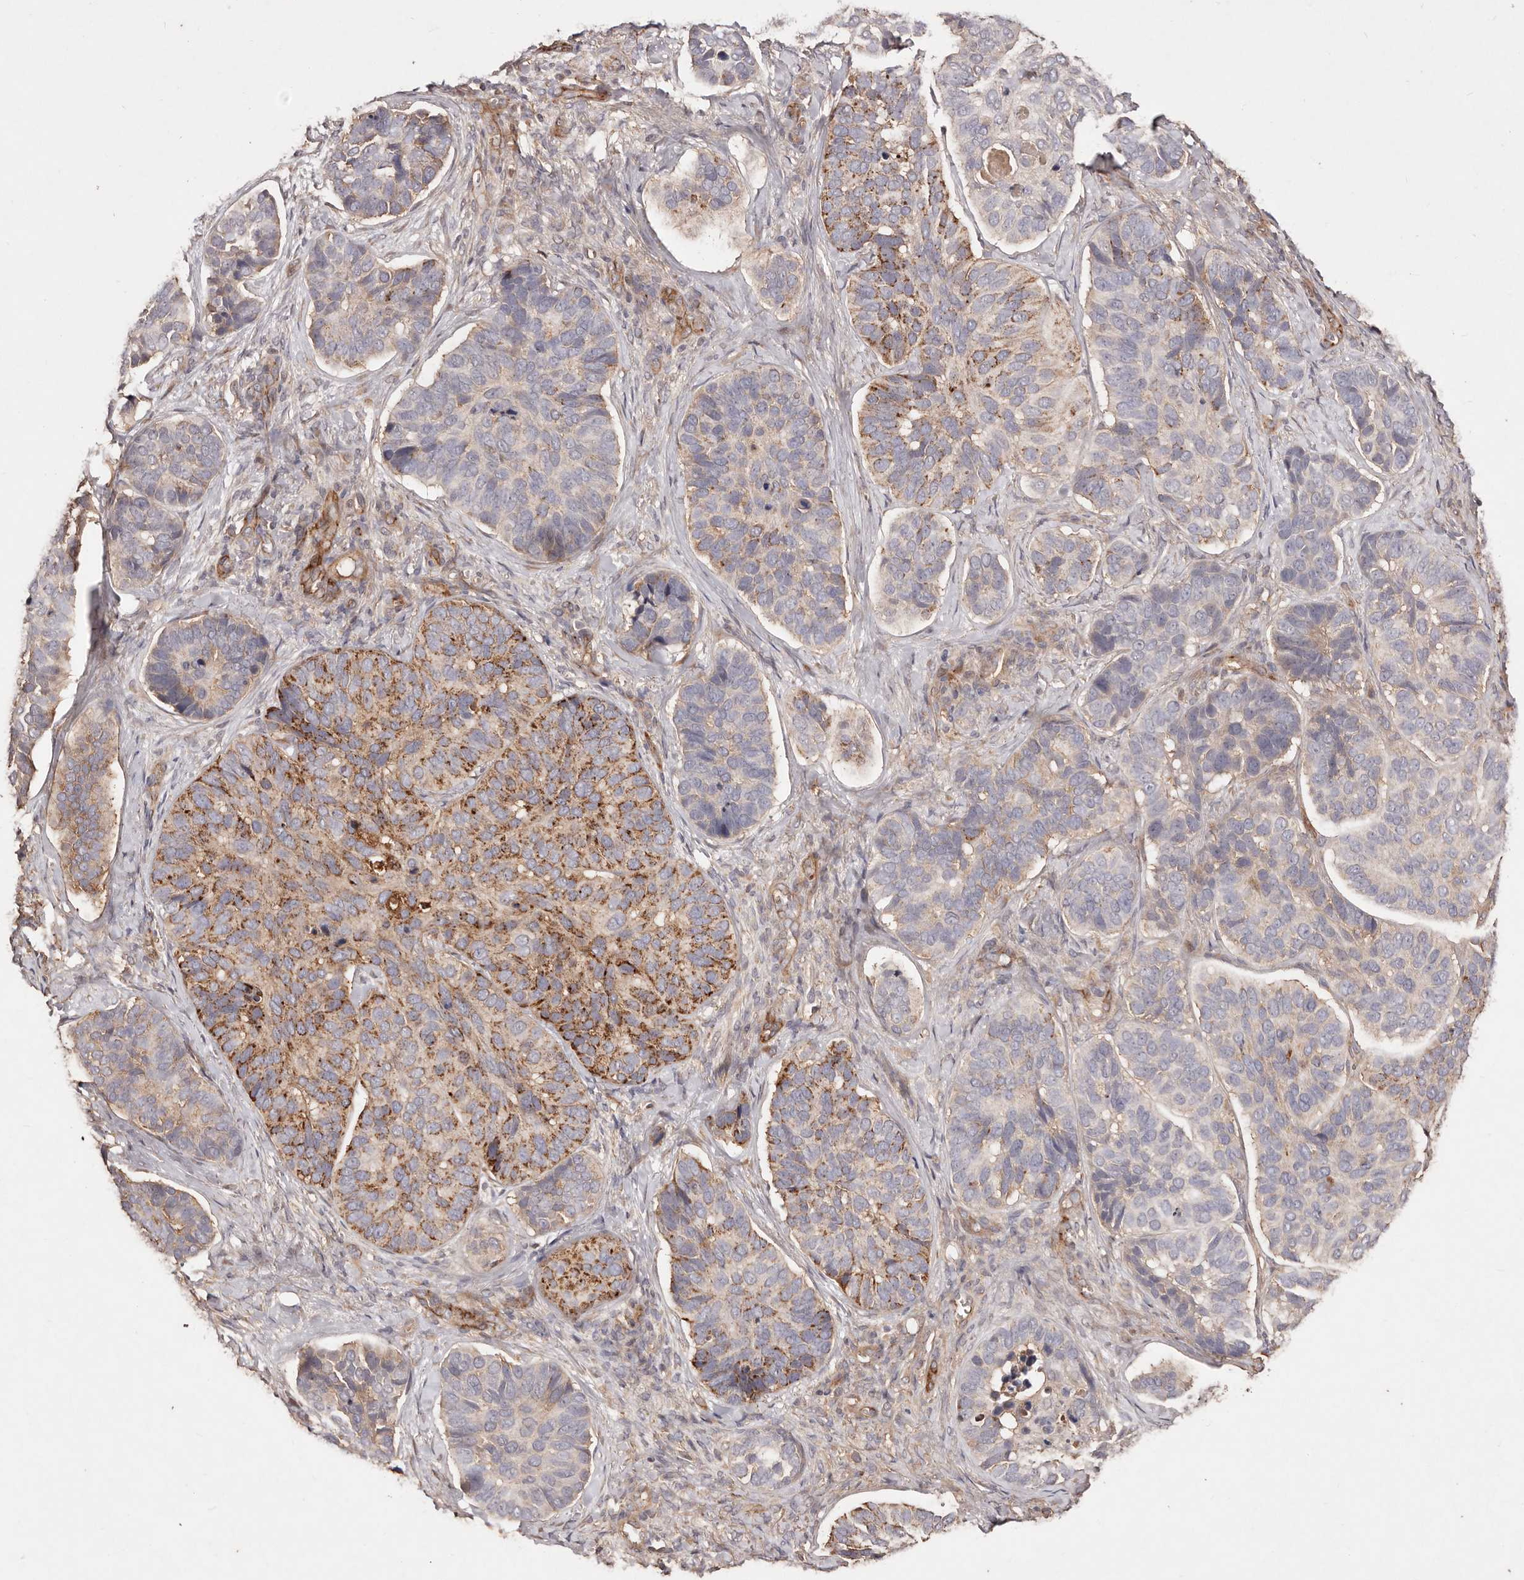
{"staining": {"intensity": "moderate", "quantity": "25%-75%", "location": "cytoplasmic/membranous"}, "tissue": "skin cancer", "cell_type": "Tumor cells", "image_type": "cancer", "snomed": [{"axis": "morphology", "description": "Basal cell carcinoma"}, {"axis": "topography", "description": "Skin"}], "caption": "Tumor cells show medium levels of moderate cytoplasmic/membranous expression in about 25%-75% of cells in skin cancer.", "gene": "CCL14", "patient": {"sex": "male", "age": 62}}